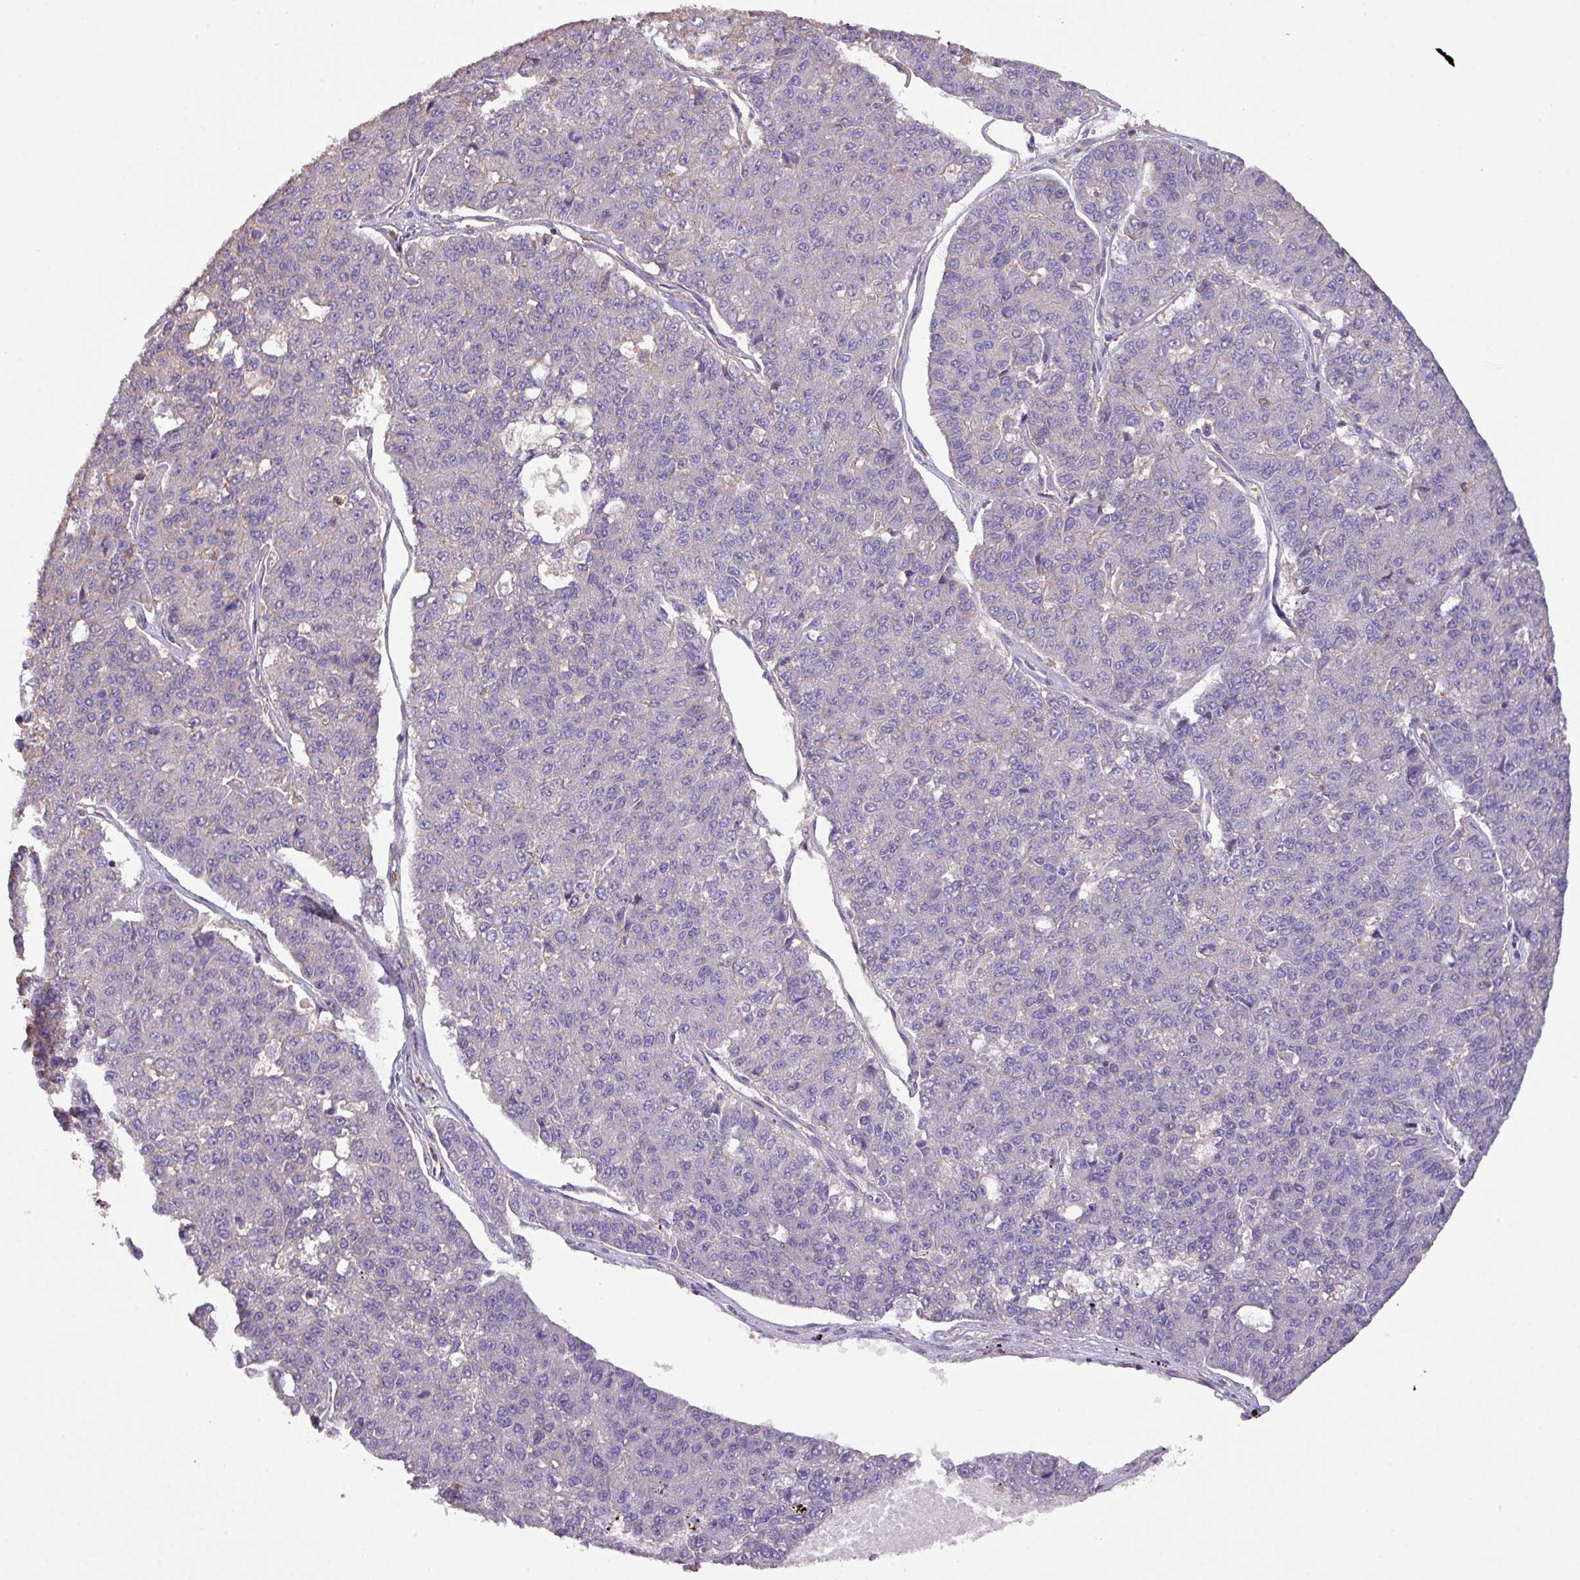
{"staining": {"intensity": "negative", "quantity": "none", "location": "none"}, "tissue": "pancreatic cancer", "cell_type": "Tumor cells", "image_type": "cancer", "snomed": [{"axis": "morphology", "description": "Adenocarcinoma, NOS"}, {"axis": "topography", "description": "Pancreas"}], "caption": "High power microscopy micrograph of an immunohistochemistry histopathology image of adenocarcinoma (pancreatic), revealing no significant positivity in tumor cells.", "gene": "CALML4", "patient": {"sex": "male", "age": 50}}